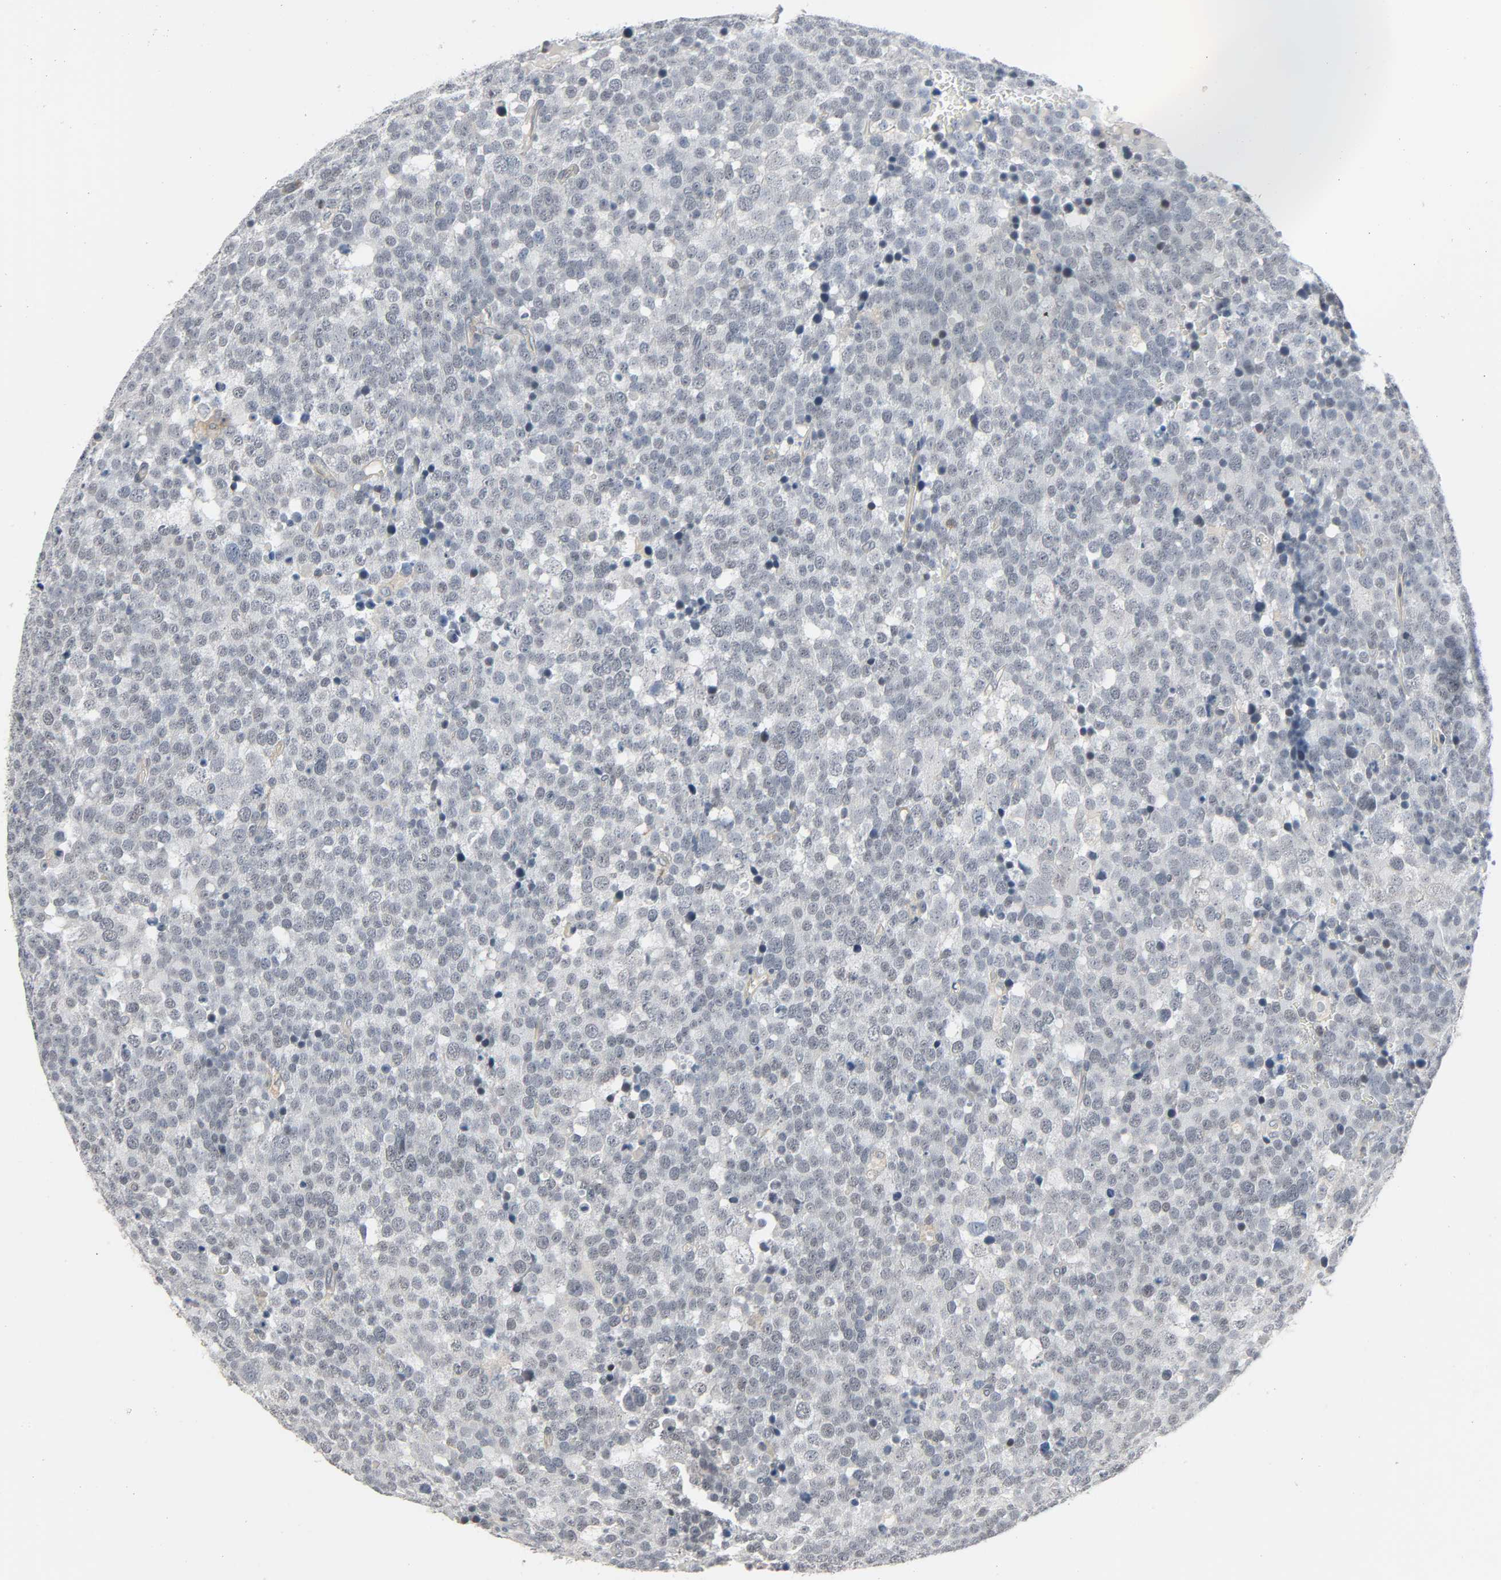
{"staining": {"intensity": "negative", "quantity": "none", "location": "none"}, "tissue": "testis cancer", "cell_type": "Tumor cells", "image_type": "cancer", "snomed": [{"axis": "morphology", "description": "Seminoma, NOS"}, {"axis": "topography", "description": "Testis"}], "caption": "A high-resolution micrograph shows IHC staining of testis seminoma, which reveals no significant expression in tumor cells.", "gene": "CD4", "patient": {"sex": "male", "age": 71}}